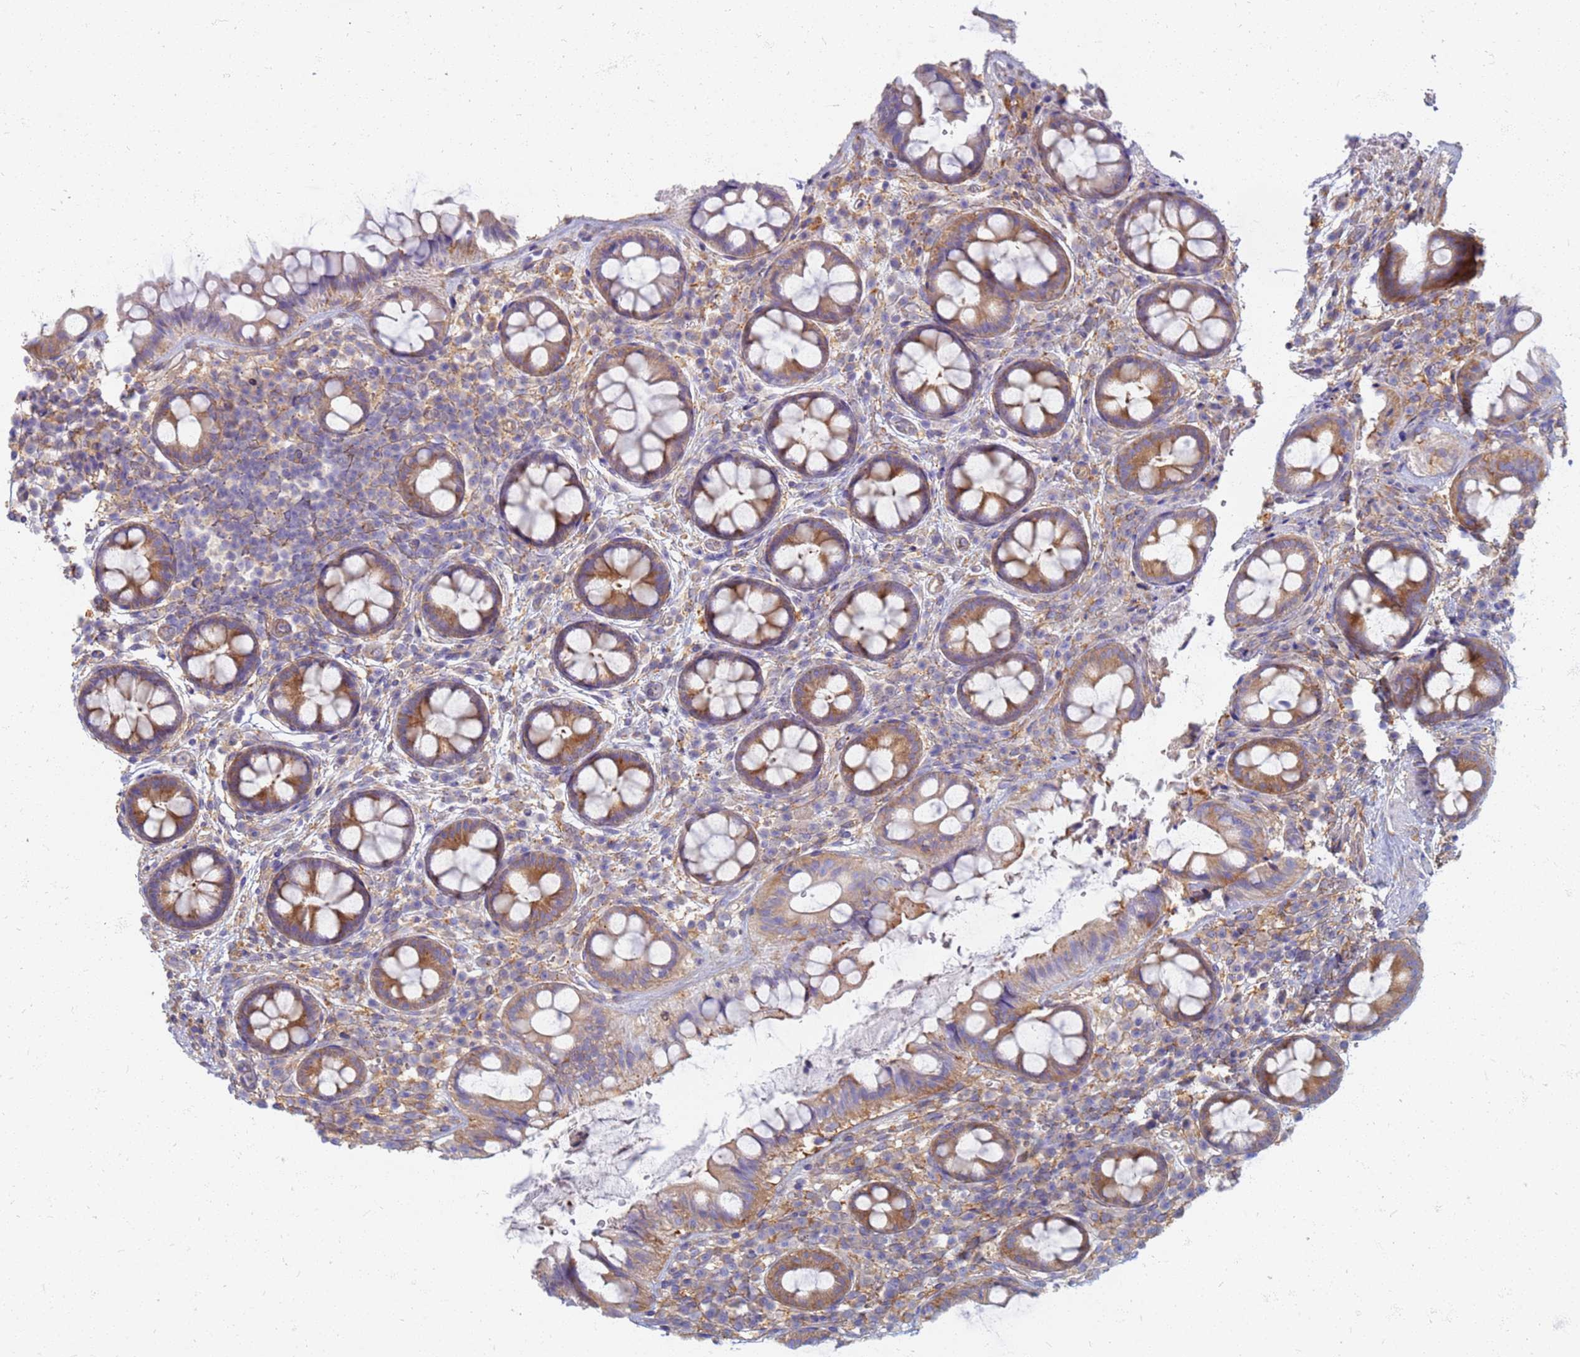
{"staining": {"intensity": "moderate", "quantity": ">75%", "location": "cytoplasmic/membranous"}, "tissue": "rectum", "cell_type": "Glandular cells", "image_type": "normal", "snomed": [{"axis": "morphology", "description": "Normal tissue, NOS"}, {"axis": "topography", "description": "Rectum"}, {"axis": "topography", "description": "Peripheral nerve tissue"}], "caption": "High-power microscopy captured an immunohistochemistry (IHC) image of normal rectum, revealing moderate cytoplasmic/membranous positivity in approximately >75% of glandular cells.", "gene": "EEA1", "patient": {"sex": "female", "age": 69}}